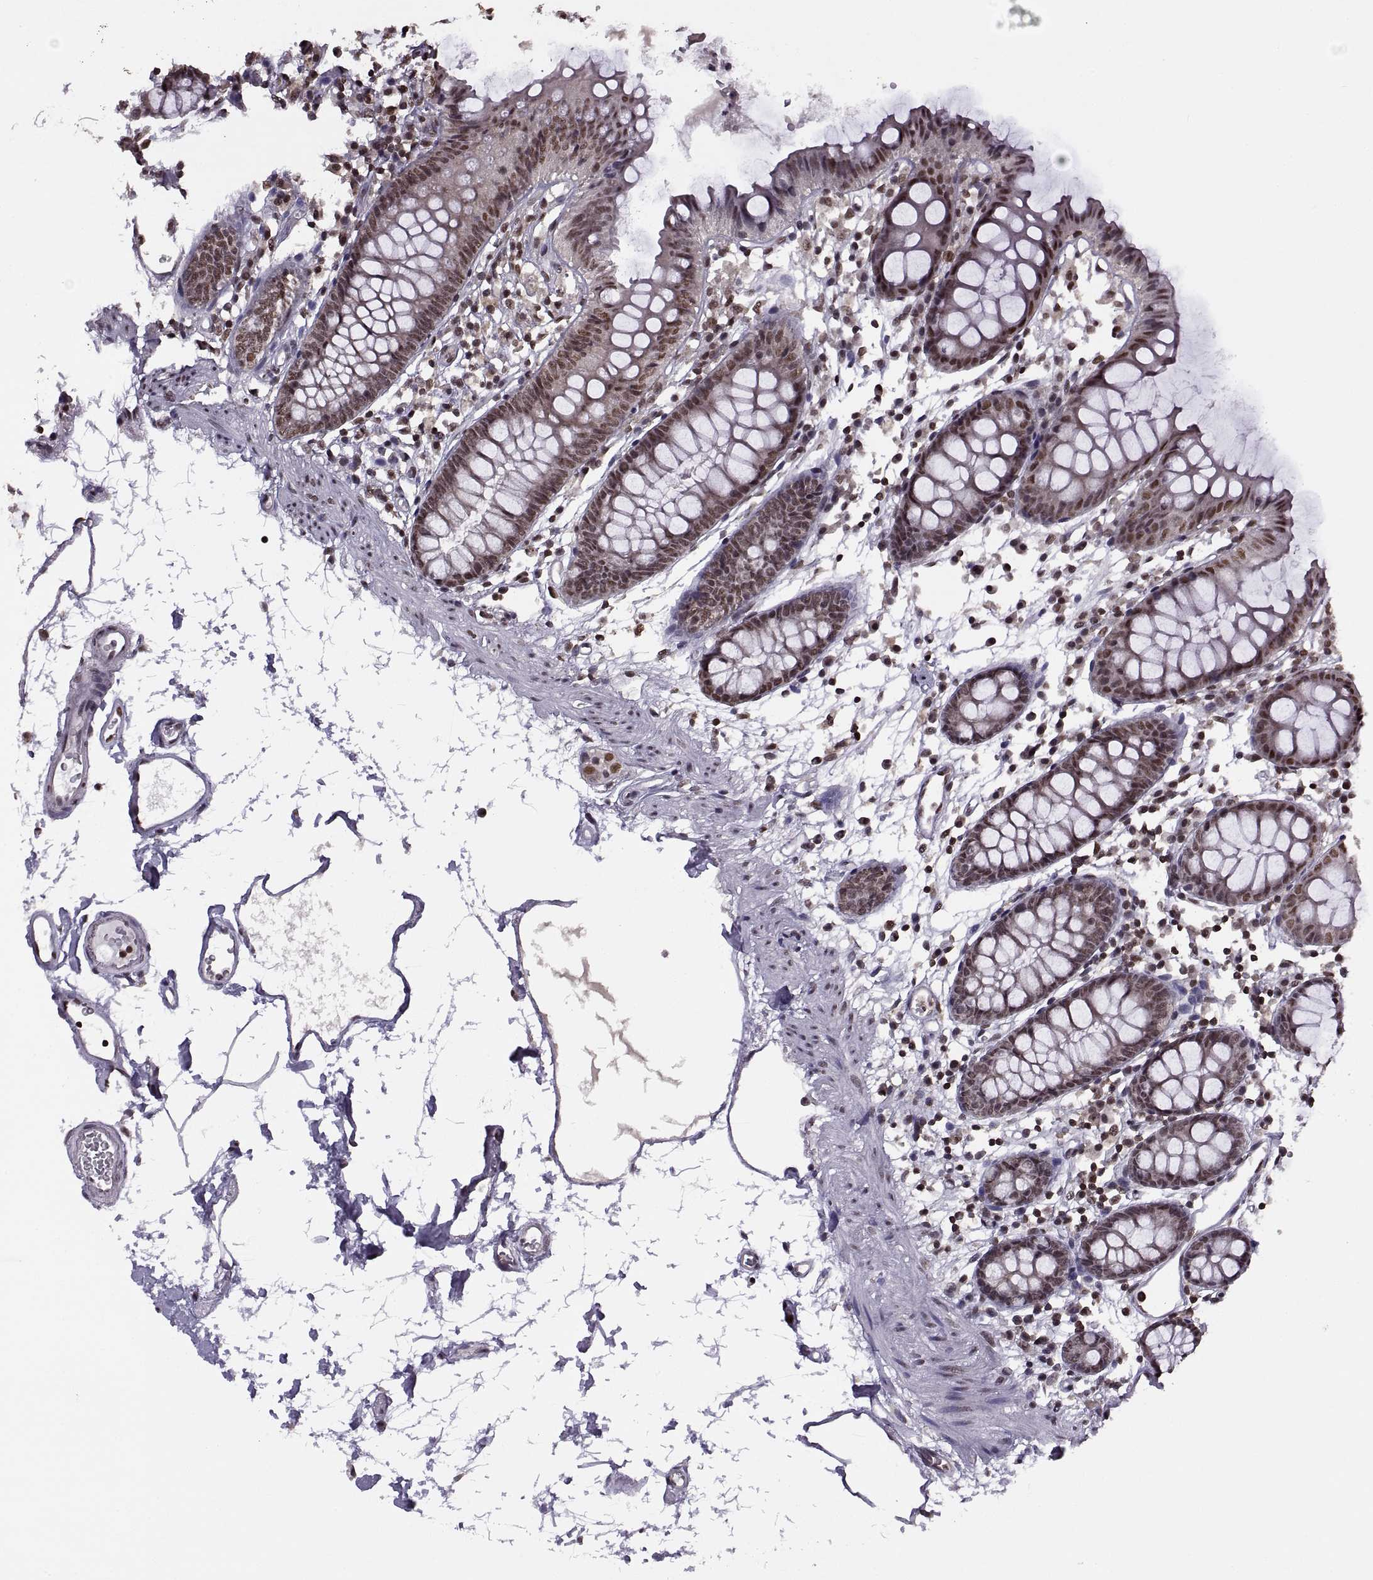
{"staining": {"intensity": "negative", "quantity": "none", "location": "none"}, "tissue": "colon", "cell_type": "Endothelial cells", "image_type": "normal", "snomed": [{"axis": "morphology", "description": "Normal tissue, NOS"}, {"axis": "topography", "description": "Colon"}], "caption": "High magnification brightfield microscopy of unremarkable colon stained with DAB (3,3'-diaminobenzidine) (brown) and counterstained with hematoxylin (blue): endothelial cells show no significant expression. (Brightfield microscopy of DAB immunohistochemistry (IHC) at high magnification).", "gene": "INTS3", "patient": {"sex": "female", "age": 84}}